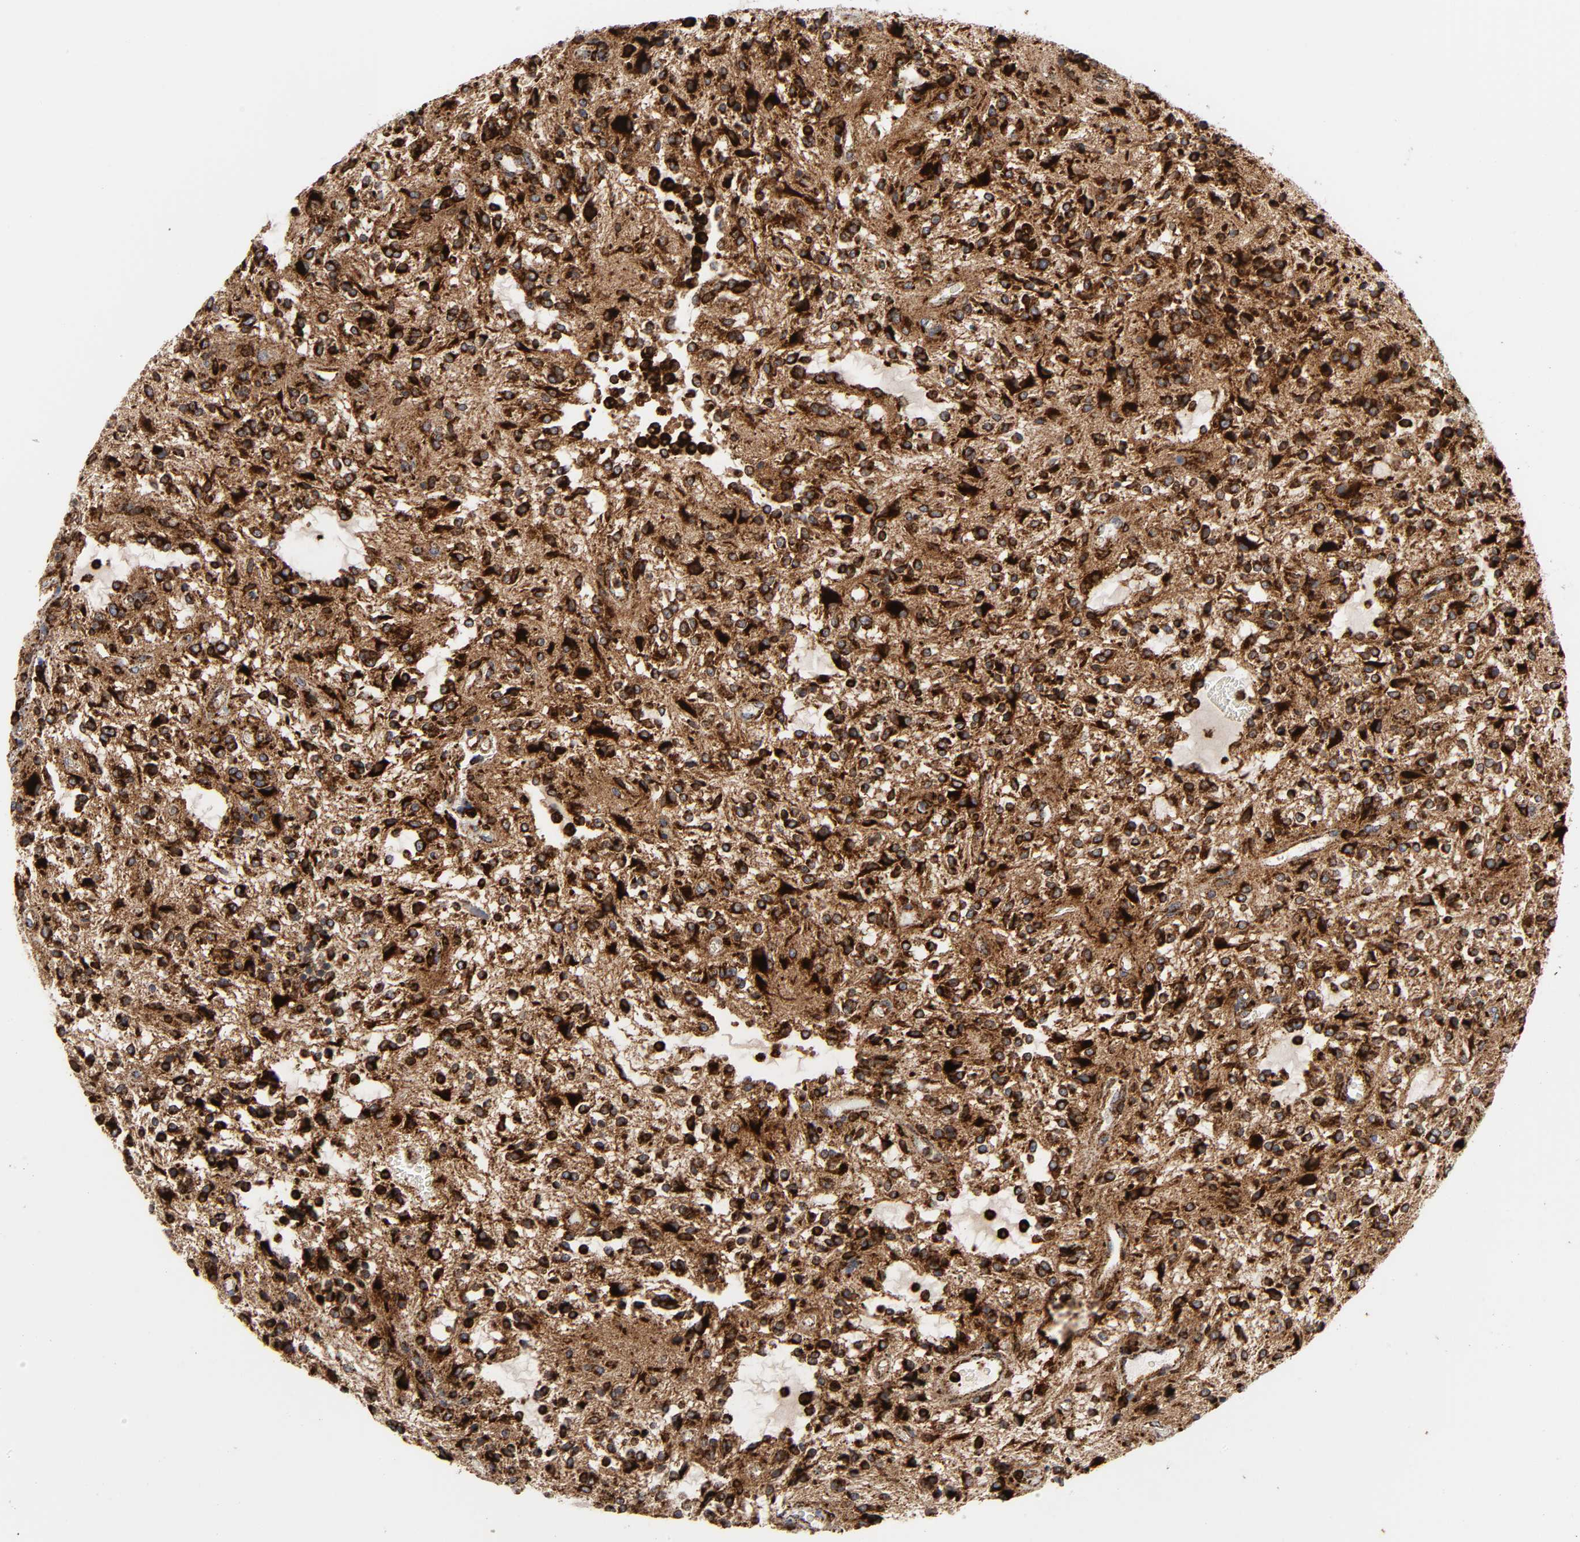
{"staining": {"intensity": "strong", "quantity": ">75%", "location": "cytoplasmic/membranous"}, "tissue": "glioma", "cell_type": "Tumor cells", "image_type": "cancer", "snomed": [{"axis": "morphology", "description": "Glioma, malignant, NOS"}, {"axis": "topography", "description": "Cerebellum"}], "caption": "The photomicrograph demonstrates a brown stain indicating the presence of a protein in the cytoplasmic/membranous of tumor cells in glioma (malignant). (Stains: DAB in brown, nuclei in blue, Microscopy: brightfield microscopy at high magnification).", "gene": "PSAP", "patient": {"sex": "female", "age": 10}}